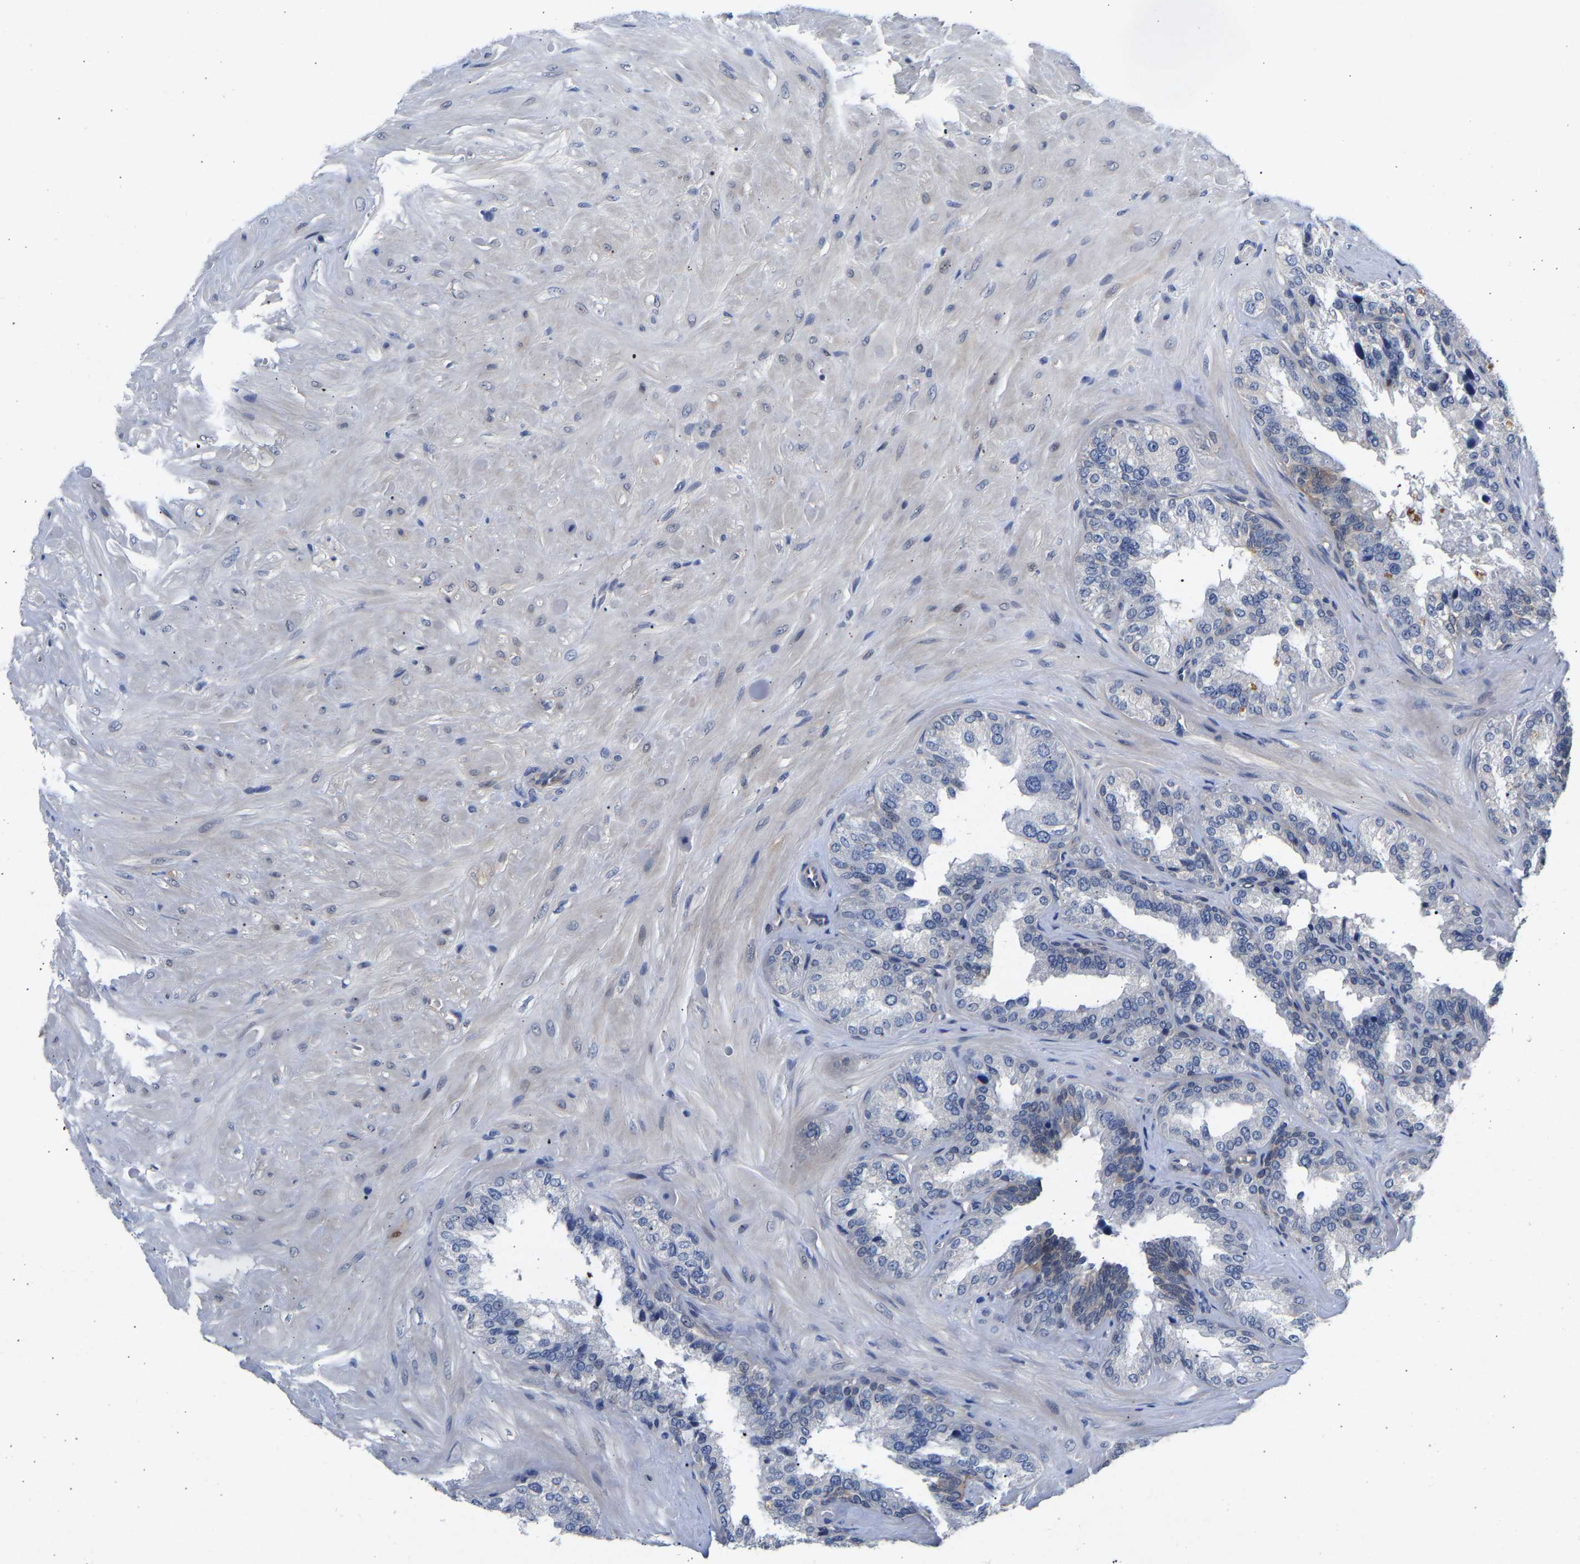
{"staining": {"intensity": "negative", "quantity": "none", "location": "none"}, "tissue": "seminal vesicle", "cell_type": "Glandular cells", "image_type": "normal", "snomed": [{"axis": "morphology", "description": "Normal tissue, NOS"}, {"axis": "topography", "description": "Prostate"}, {"axis": "topography", "description": "Seminal veicle"}], "caption": "An IHC image of unremarkable seminal vesicle is shown. There is no staining in glandular cells of seminal vesicle.", "gene": "CCDC6", "patient": {"sex": "male", "age": 51}}